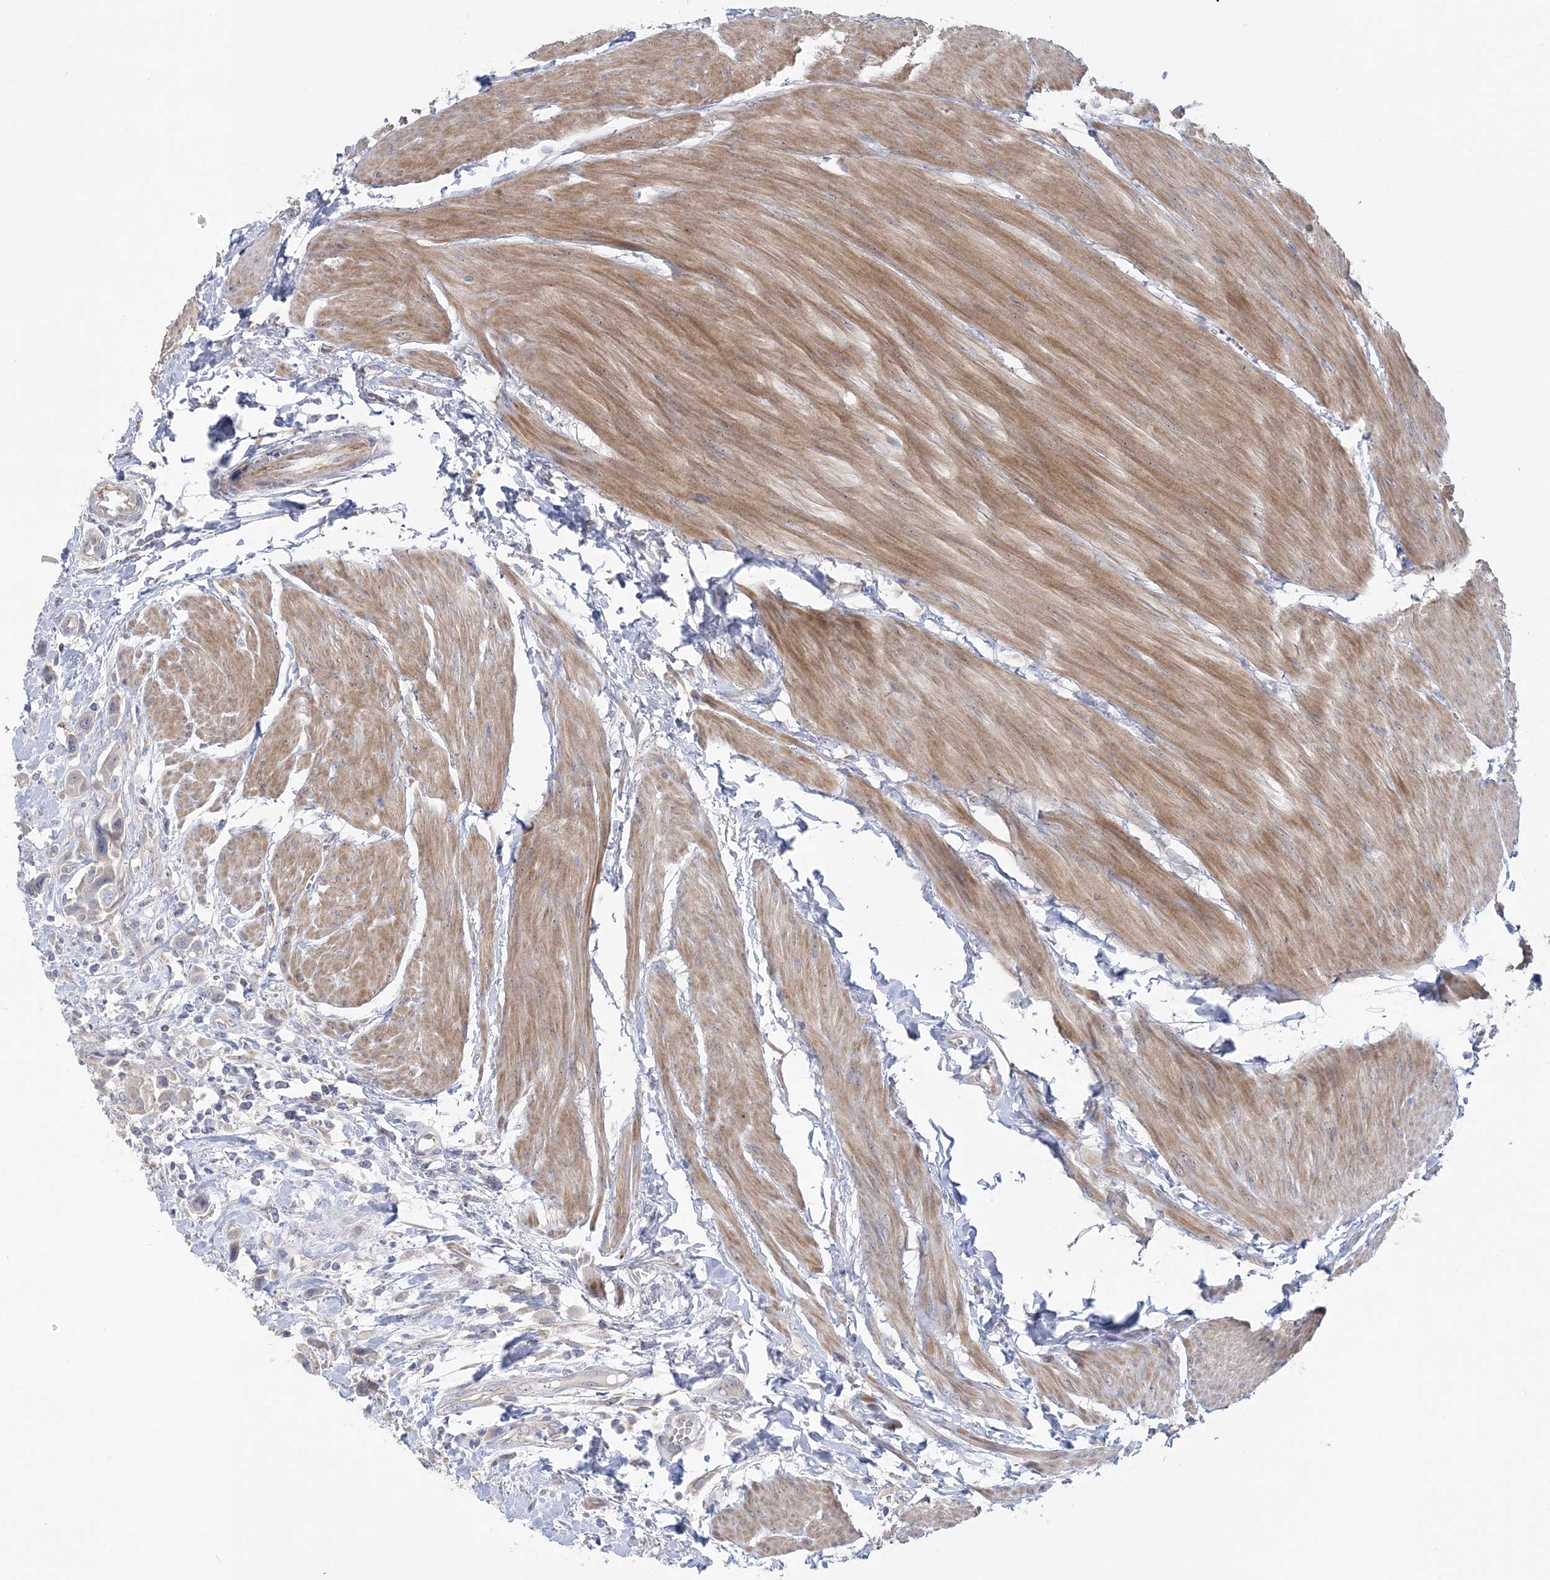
{"staining": {"intensity": "weak", "quantity": "<25%", "location": "cytoplasmic/membranous"}, "tissue": "urothelial cancer", "cell_type": "Tumor cells", "image_type": "cancer", "snomed": [{"axis": "morphology", "description": "Urothelial carcinoma, High grade"}, {"axis": "topography", "description": "Urinary bladder"}], "caption": "A high-resolution histopathology image shows immunohistochemistry staining of high-grade urothelial carcinoma, which exhibits no significant staining in tumor cells.", "gene": "MMADHC", "patient": {"sex": "male", "age": 50}}